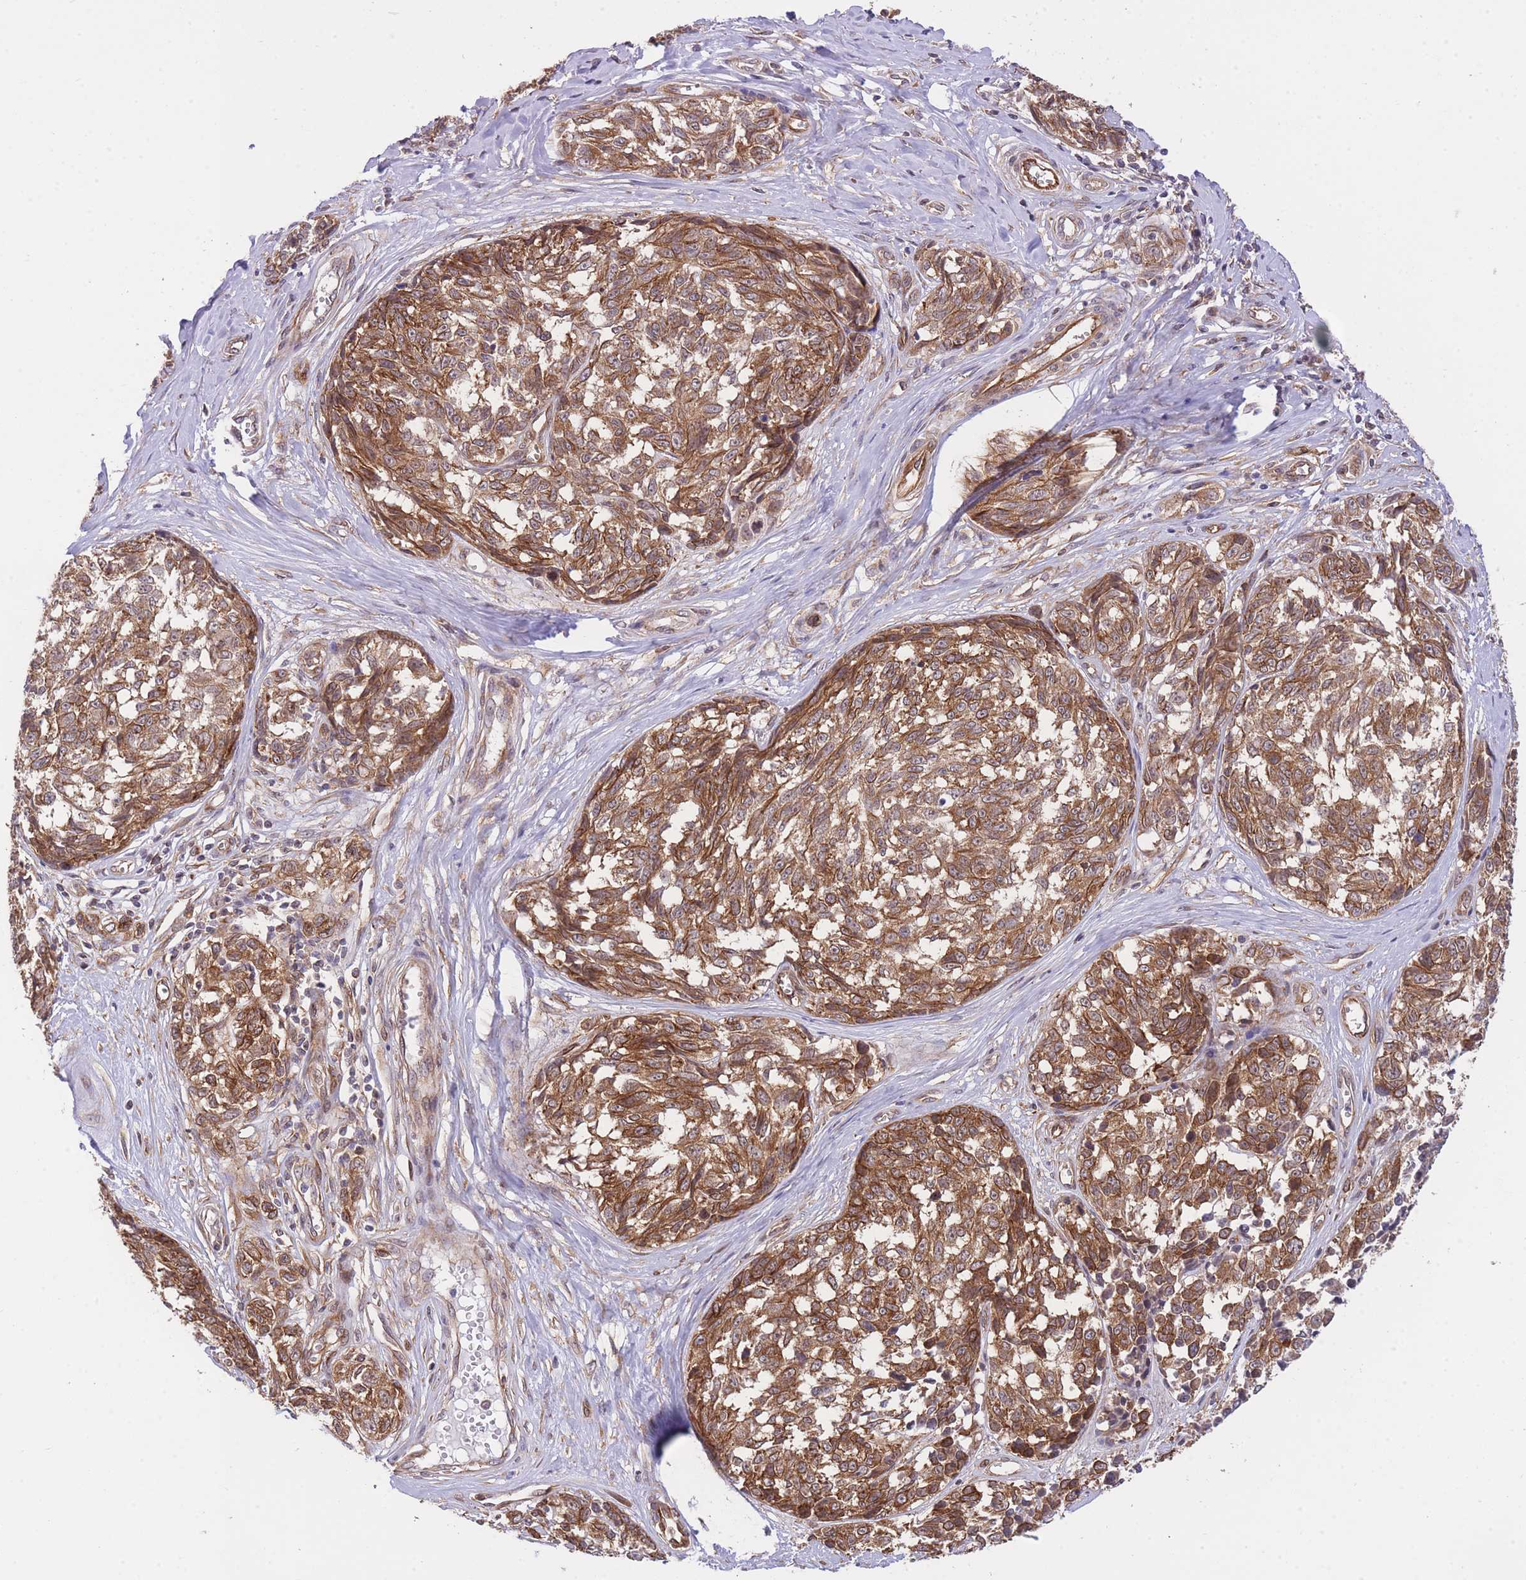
{"staining": {"intensity": "moderate", "quantity": ">75%", "location": "cytoplasmic/membranous"}, "tissue": "melanoma", "cell_type": "Tumor cells", "image_type": "cancer", "snomed": [{"axis": "morphology", "description": "Normal tissue, NOS"}, {"axis": "morphology", "description": "Malignant melanoma, NOS"}, {"axis": "topography", "description": "Skin"}], "caption": "Malignant melanoma stained with a protein marker exhibits moderate staining in tumor cells.", "gene": "EXOSC8", "patient": {"sex": "female", "age": 64}}